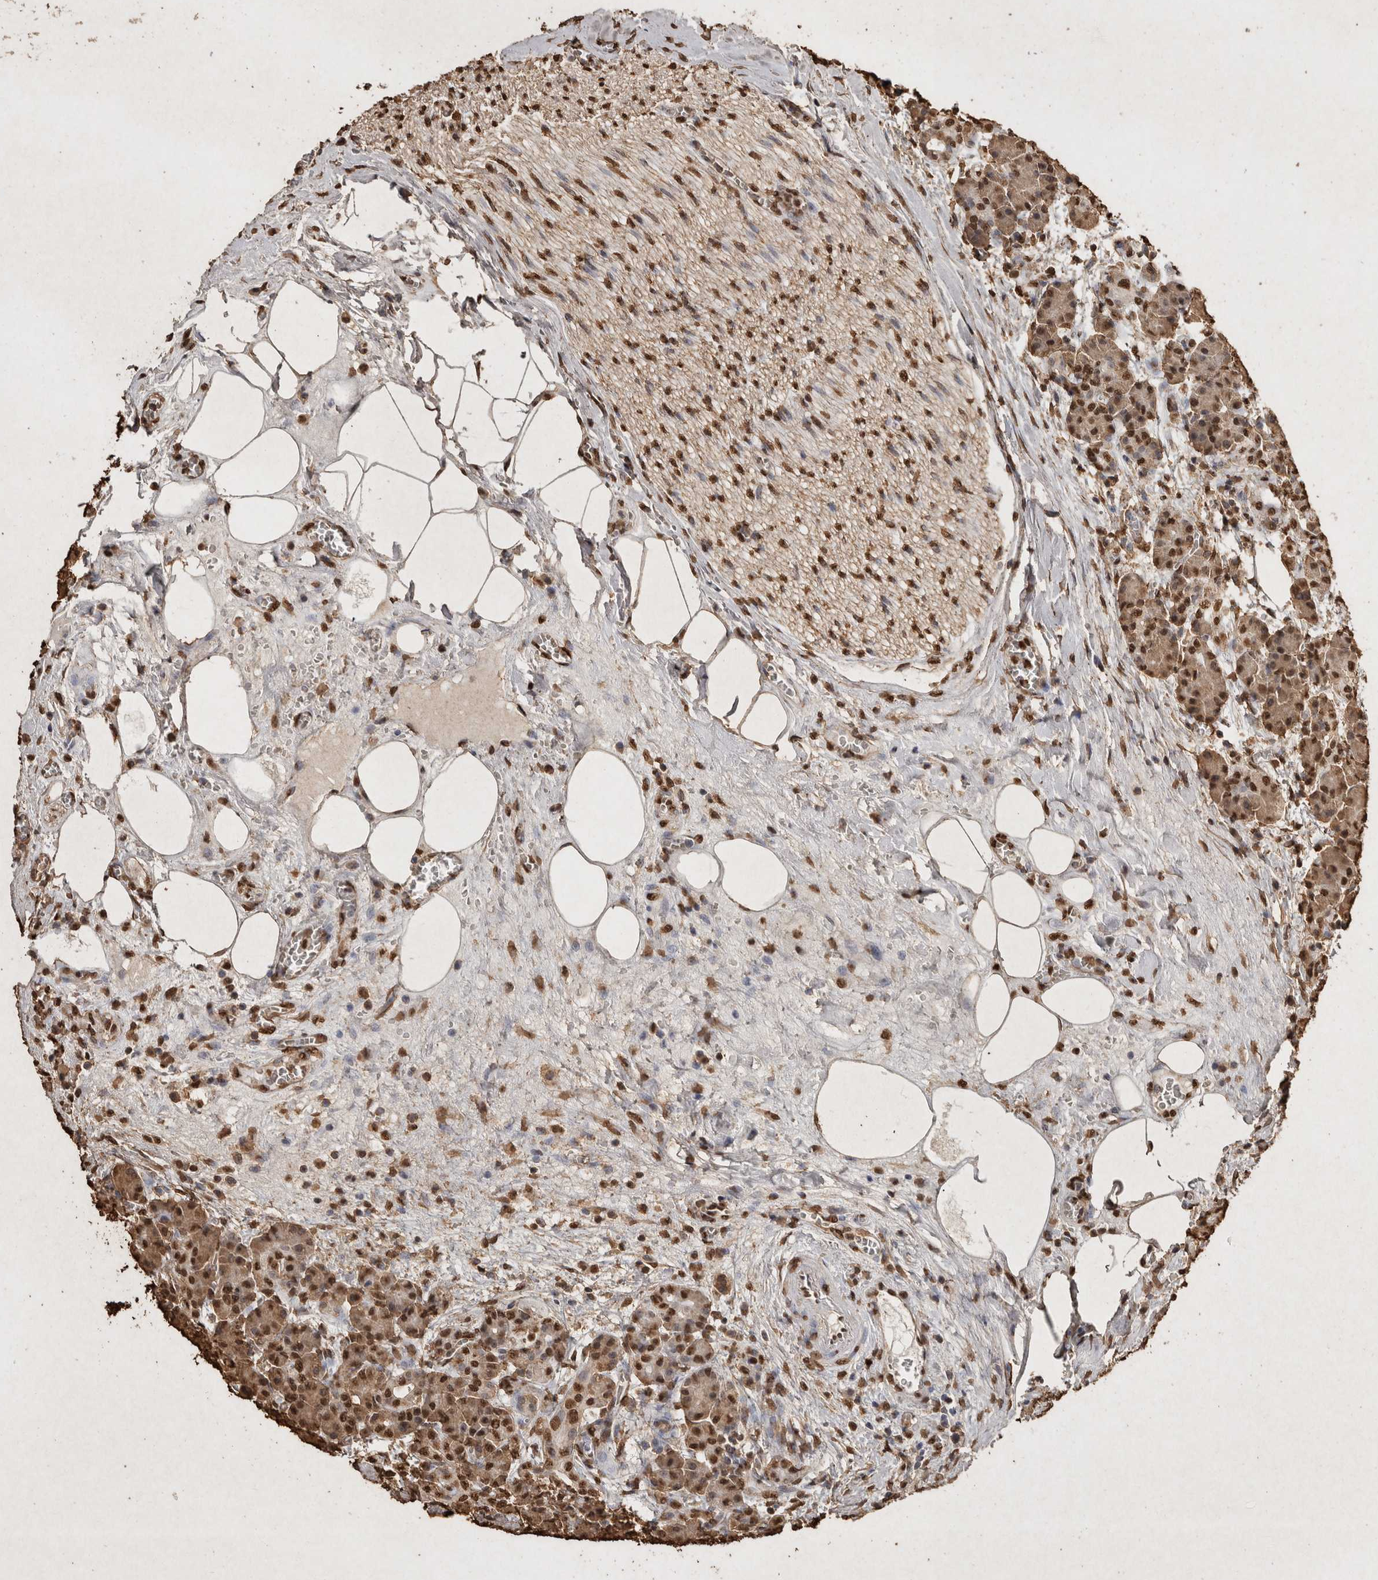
{"staining": {"intensity": "moderate", "quantity": ">75%", "location": "nuclear"}, "tissue": "pancreas", "cell_type": "Exocrine glandular cells", "image_type": "normal", "snomed": [{"axis": "morphology", "description": "Normal tissue, NOS"}, {"axis": "topography", "description": "Pancreas"}], "caption": "Pancreas was stained to show a protein in brown. There is medium levels of moderate nuclear staining in approximately >75% of exocrine glandular cells.", "gene": "FSTL3", "patient": {"sex": "male", "age": 63}}